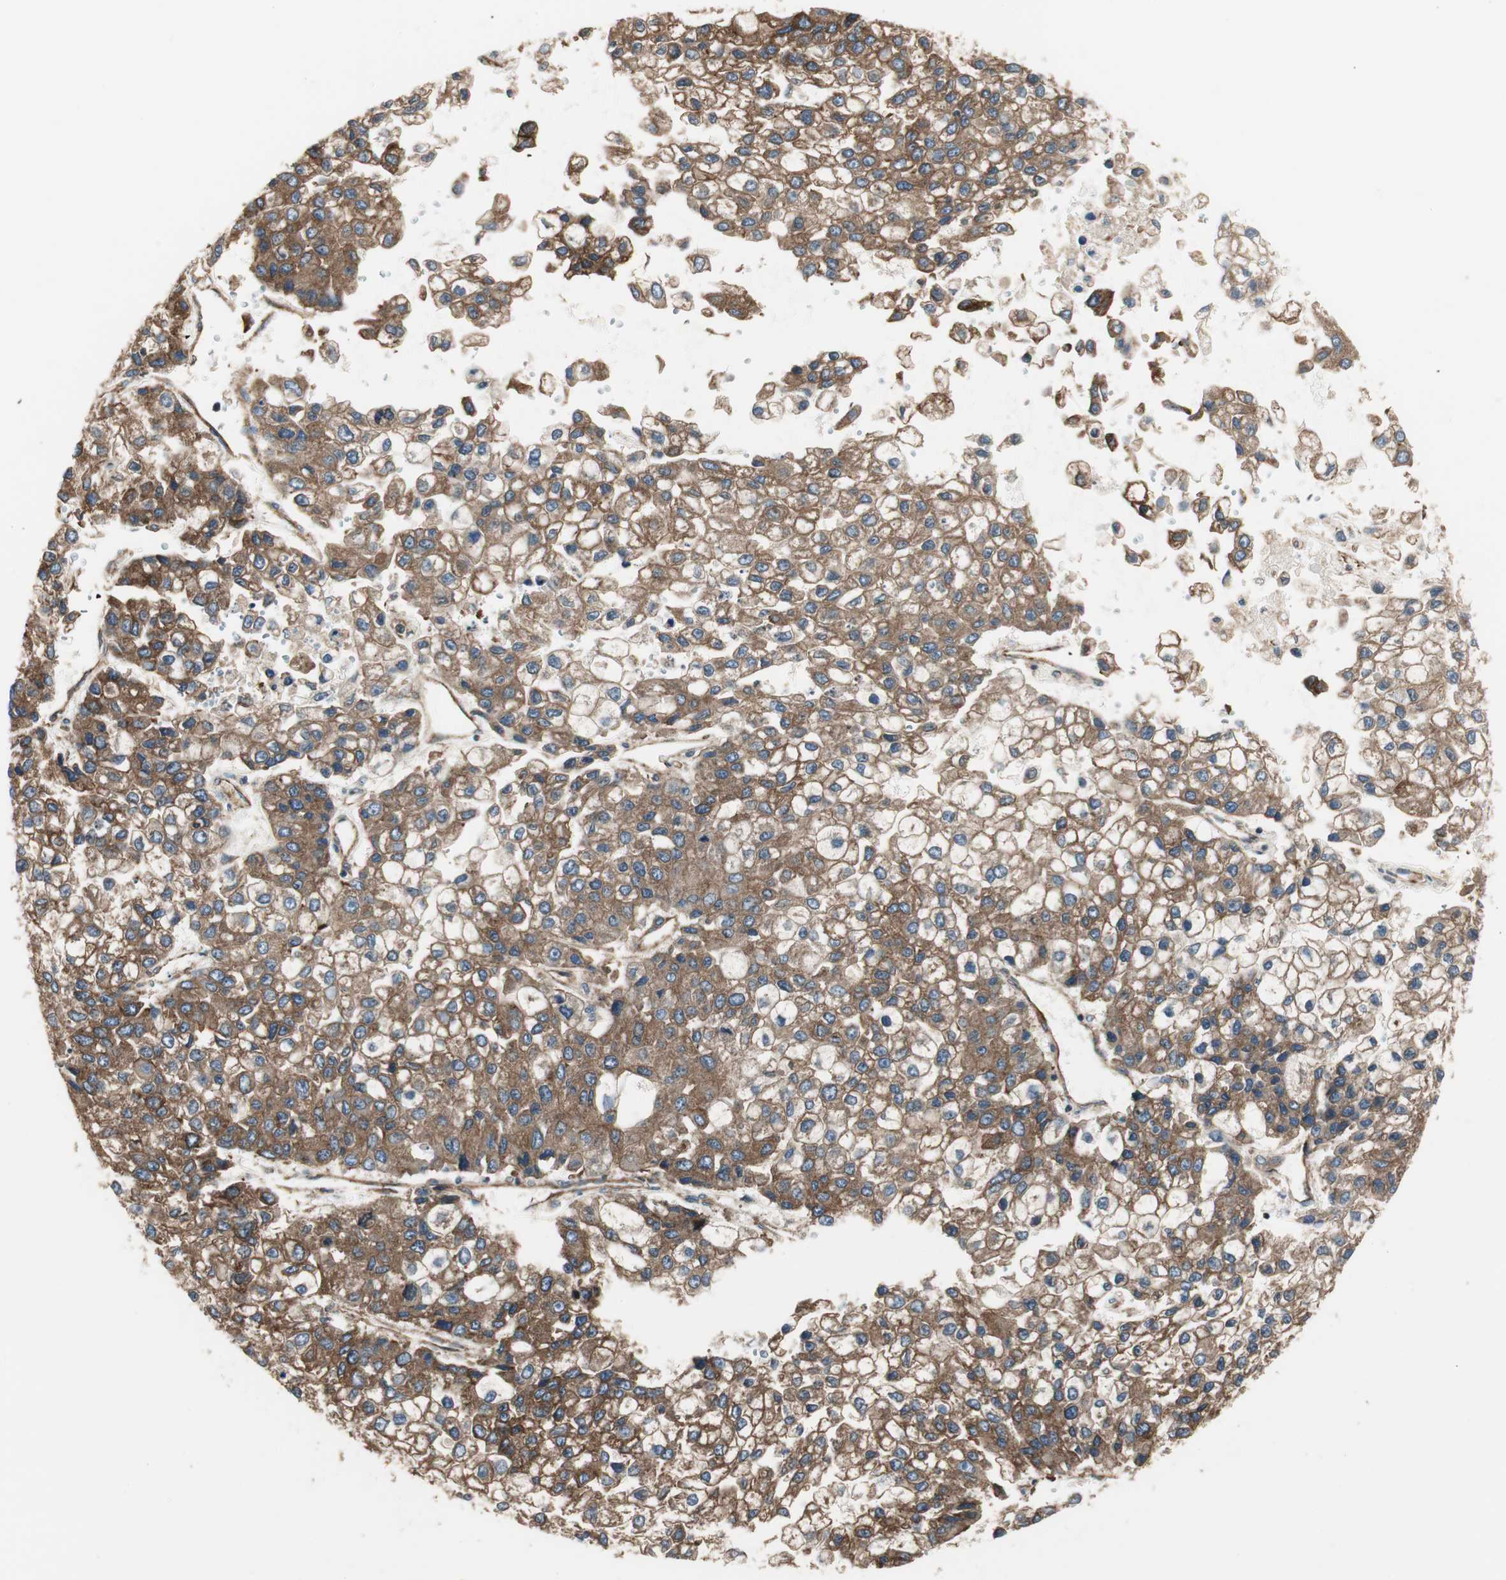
{"staining": {"intensity": "moderate", "quantity": ">75%", "location": "cytoplasmic/membranous"}, "tissue": "liver cancer", "cell_type": "Tumor cells", "image_type": "cancer", "snomed": [{"axis": "morphology", "description": "Carcinoma, Hepatocellular, NOS"}, {"axis": "topography", "description": "Liver"}], "caption": "Protein staining of liver hepatocellular carcinoma tissue reveals moderate cytoplasmic/membranous positivity in approximately >75% of tumor cells. Ihc stains the protein in brown and the nuclei are stained blue.", "gene": "H6PD", "patient": {"sex": "female", "age": 66}}